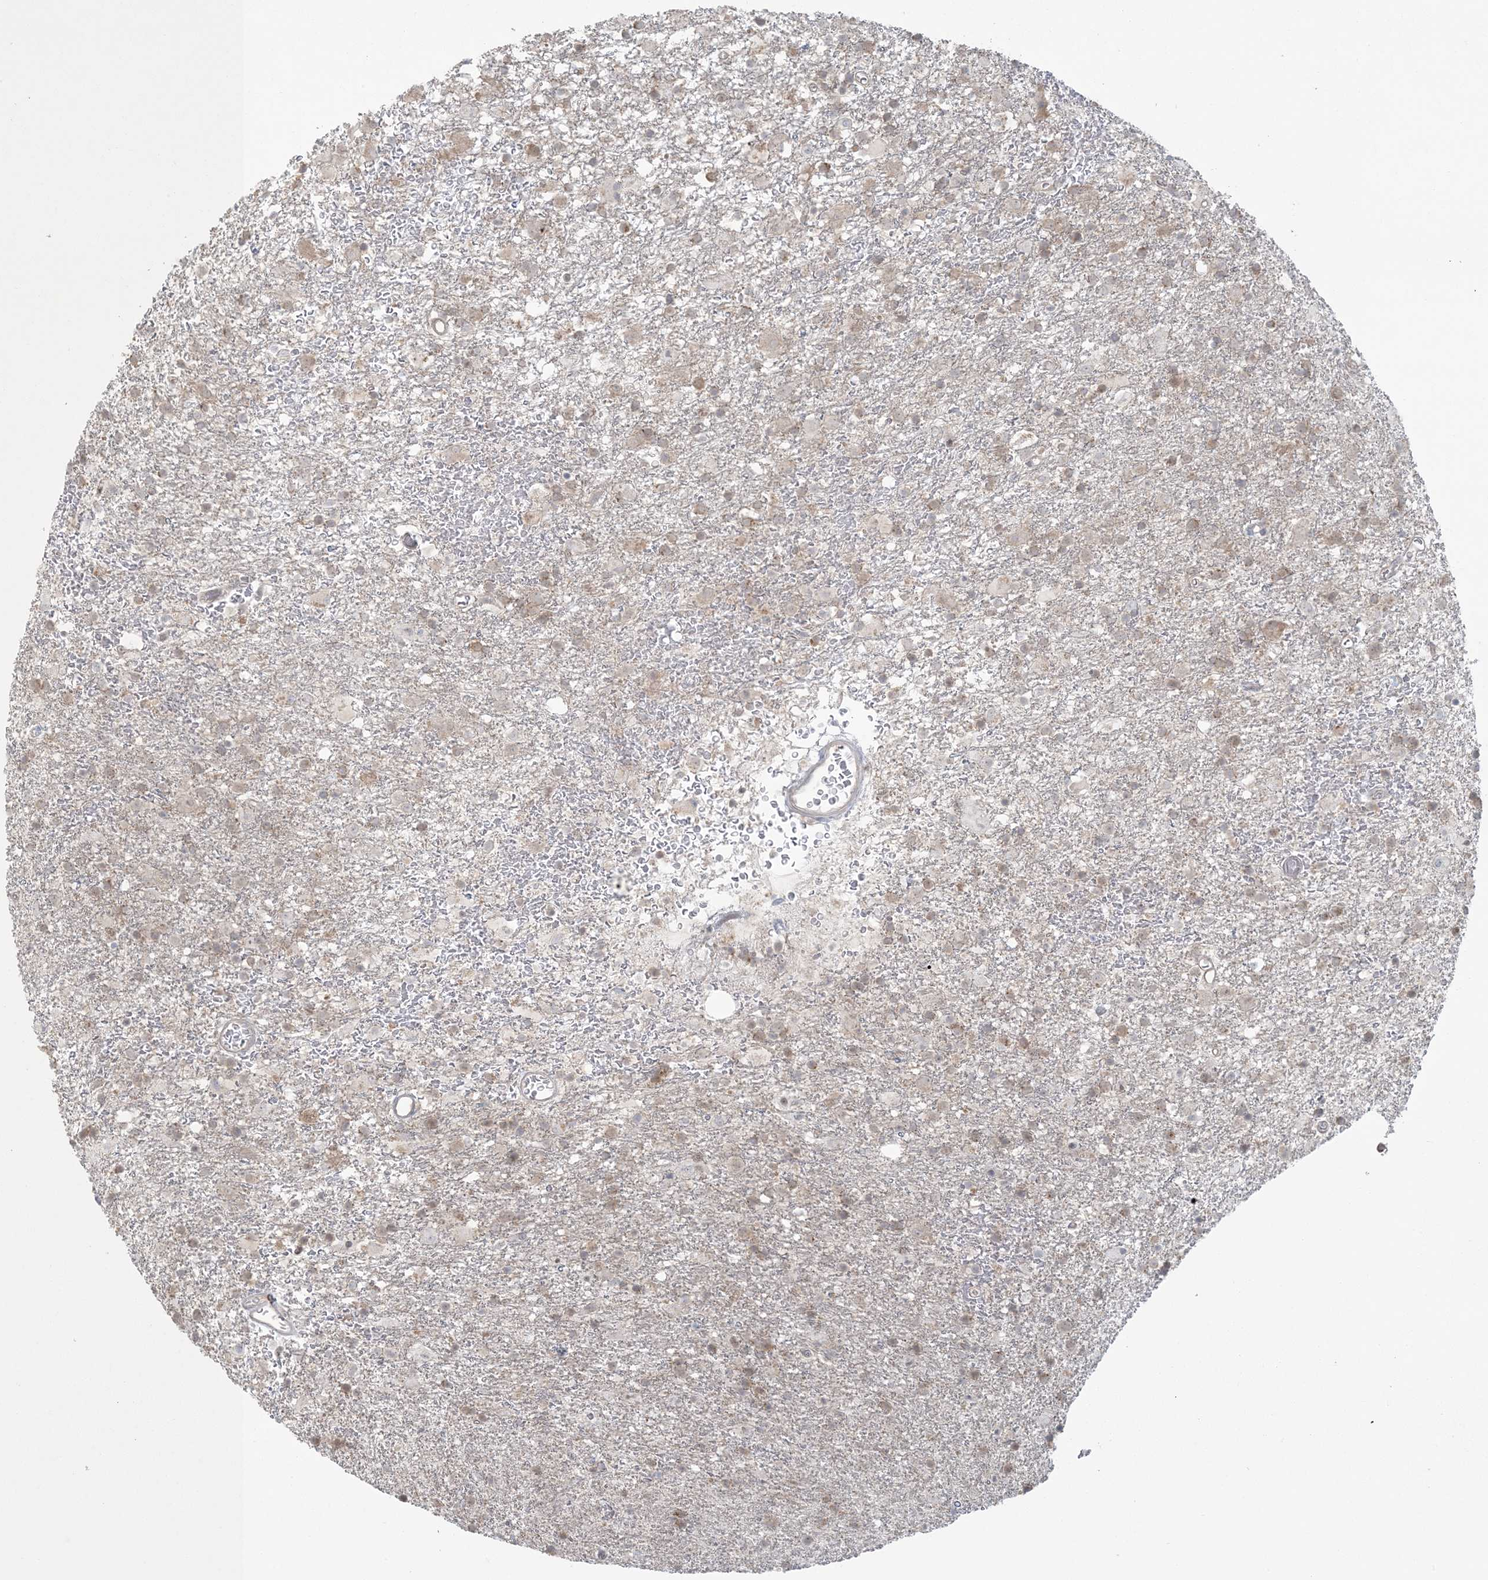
{"staining": {"intensity": "weak", "quantity": "25%-75%", "location": "cytoplasmic/membranous"}, "tissue": "glioma", "cell_type": "Tumor cells", "image_type": "cancer", "snomed": [{"axis": "morphology", "description": "Glioma, malignant, Low grade"}, {"axis": "topography", "description": "Brain"}], "caption": "Weak cytoplasmic/membranous protein staining is seen in approximately 25%-75% of tumor cells in malignant glioma (low-grade).", "gene": "NRBP2", "patient": {"sex": "male", "age": 65}}